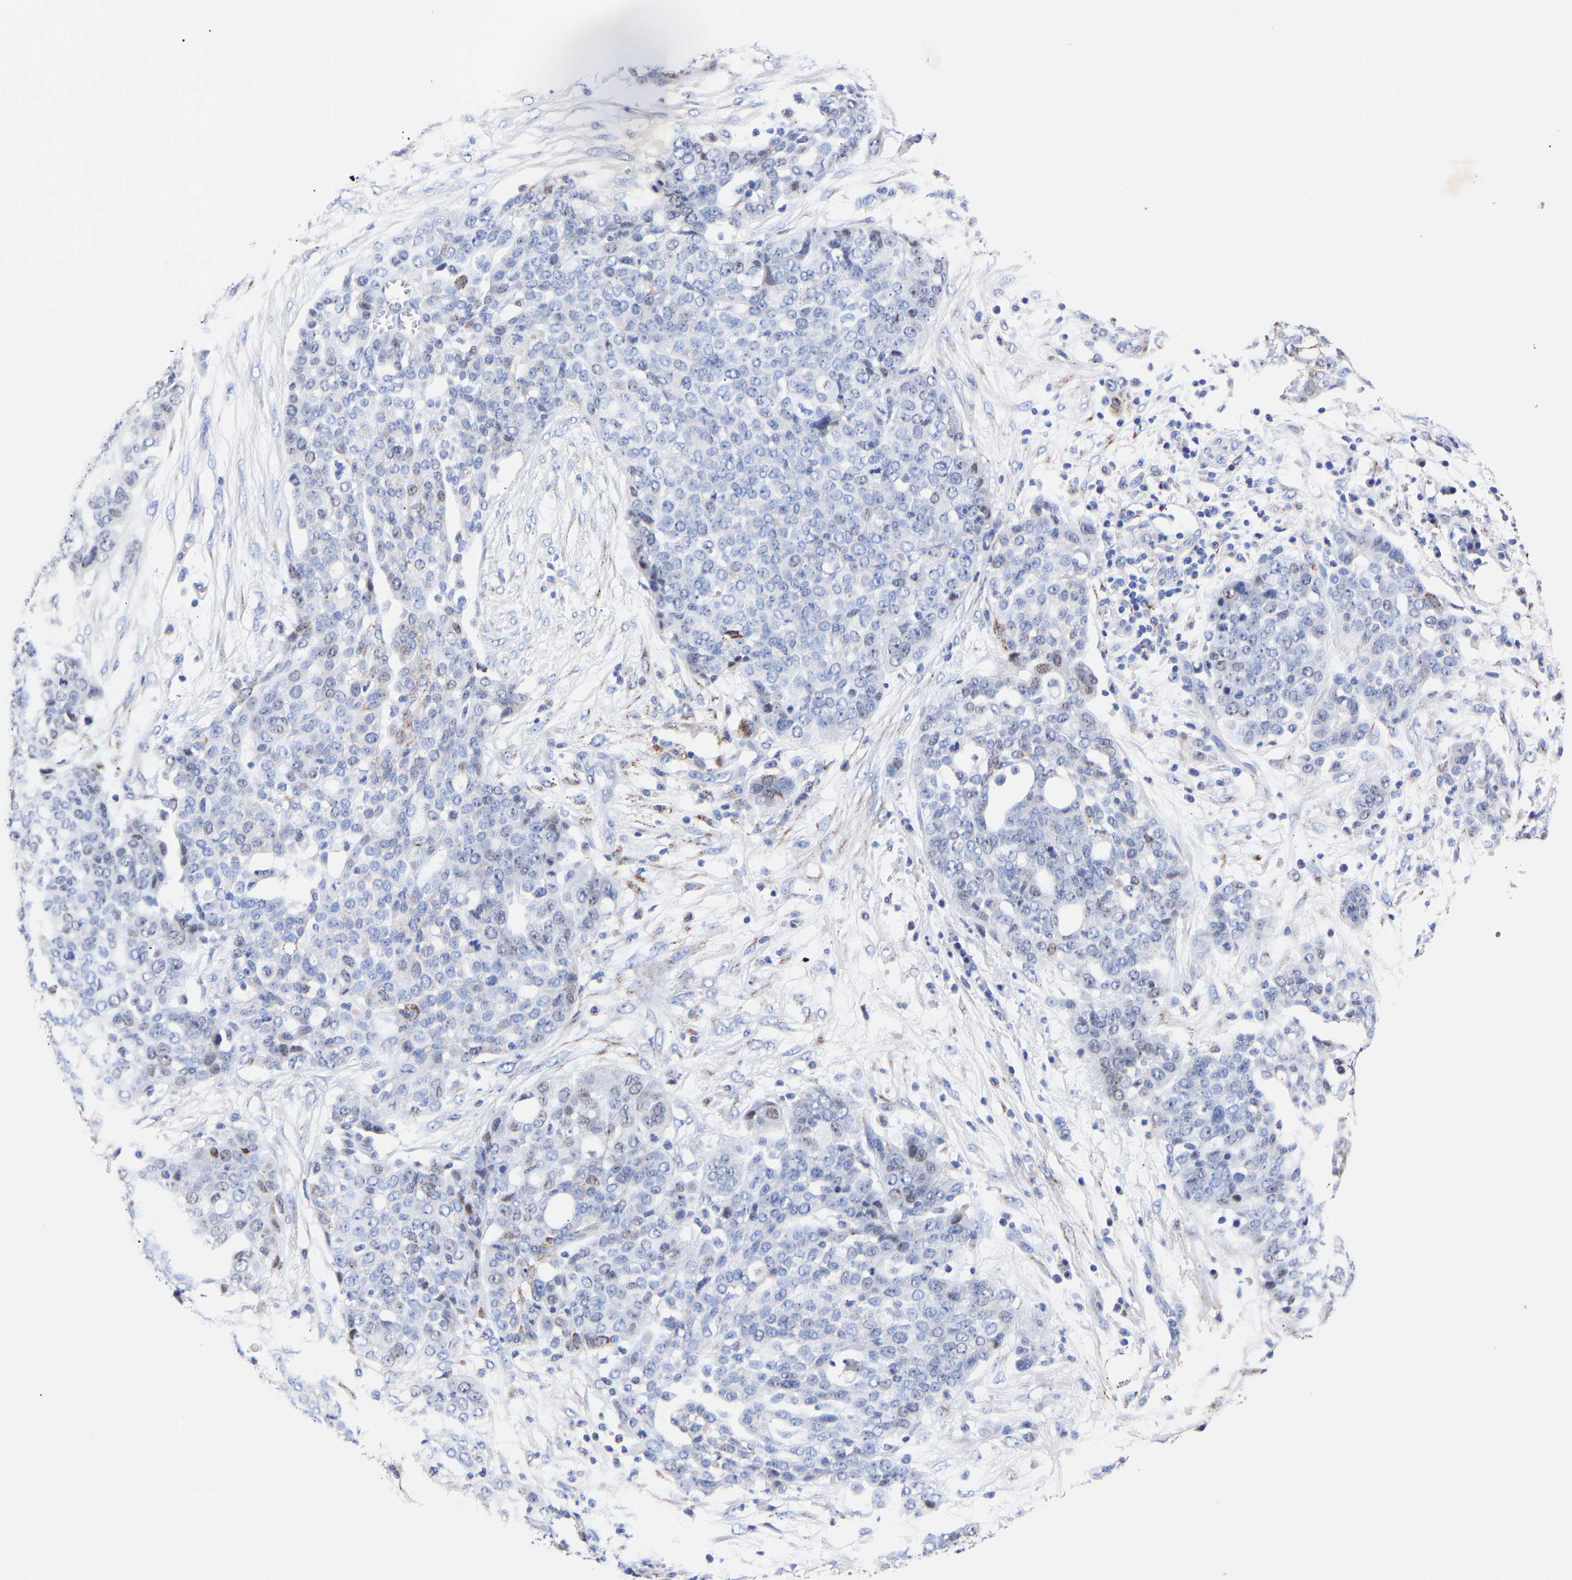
{"staining": {"intensity": "weak", "quantity": "<25%", "location": "nuclear"}, "tissue": "ovarian cancer", "cell_type": "Tumor cells", "image_type": "cancer", "snomed": [{"axis": "morphology", "description": "Cystadenocarcinoma, serous, NOS"}, {"axis": "topography", "description": "Soft tissue"}, {"axis": "topography", "description": "Ovary"}], "caption": "Immunohistochemistry (IHC) photomicrograph of ovarian cancer (serous cystadenocarcinoma) stained for a protein (brown), which reveals no staining in tumor cells.", "gene": "SEM1", "patient": {"sex": "female", "age": 57}}